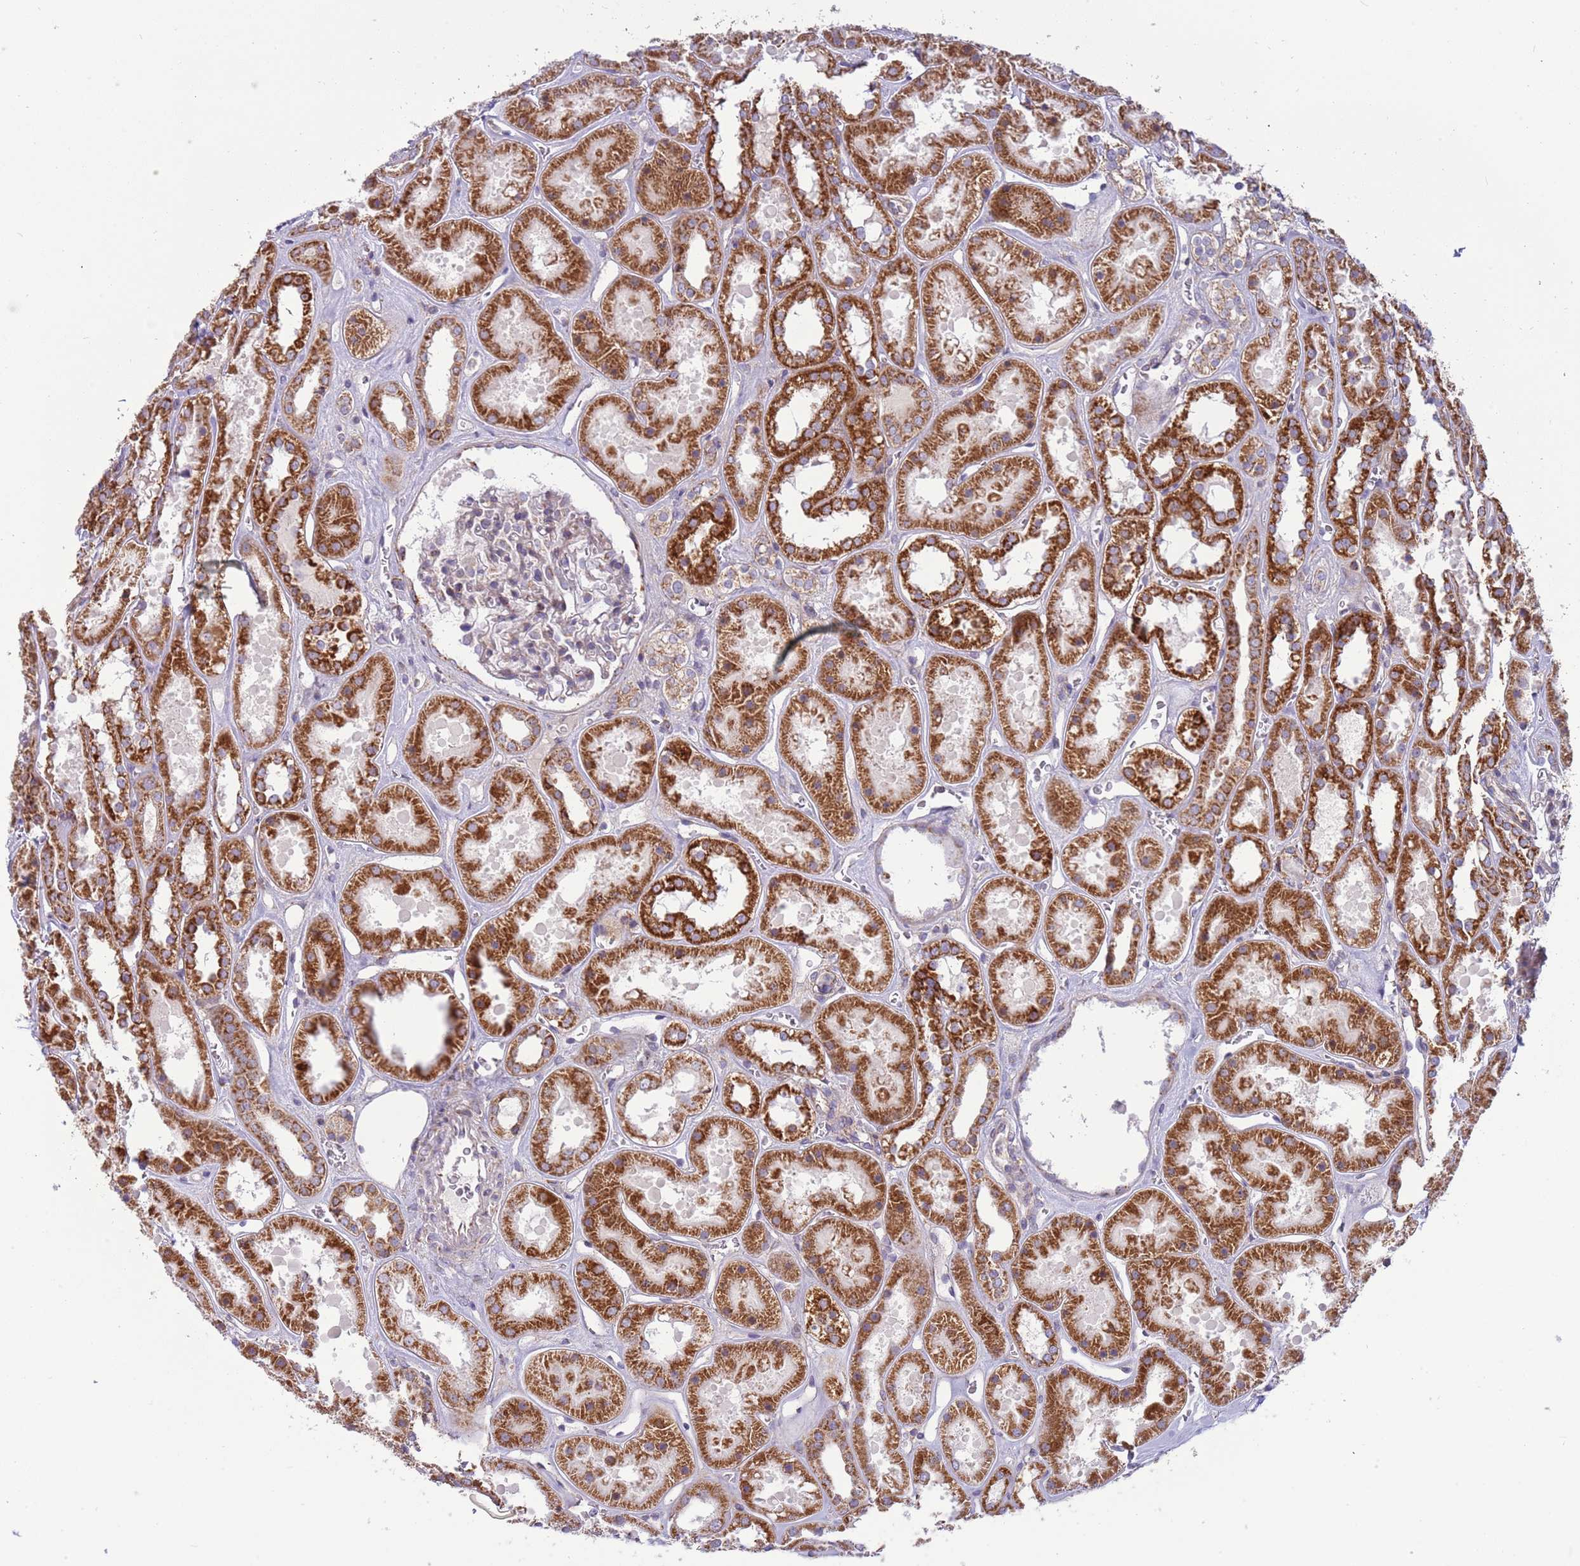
{"staining": {"intensity": "negative", "quantity": "none", "location": "none"}, "tissue": "kidney", "cell_type": "Cells in glomeruli", "image_type": "normal", "snomed": [{"axis": "morphology", "description": "Normal tissue, NOS"}, {"axis": "topography", "description": "Kidney"}], "caption": "Immunohistochemistry (IHC) of benign kidney shows no expression in cells in glomeruli.", "gene": "IRS4", "patient": {"sex": "female", "age": 41}}